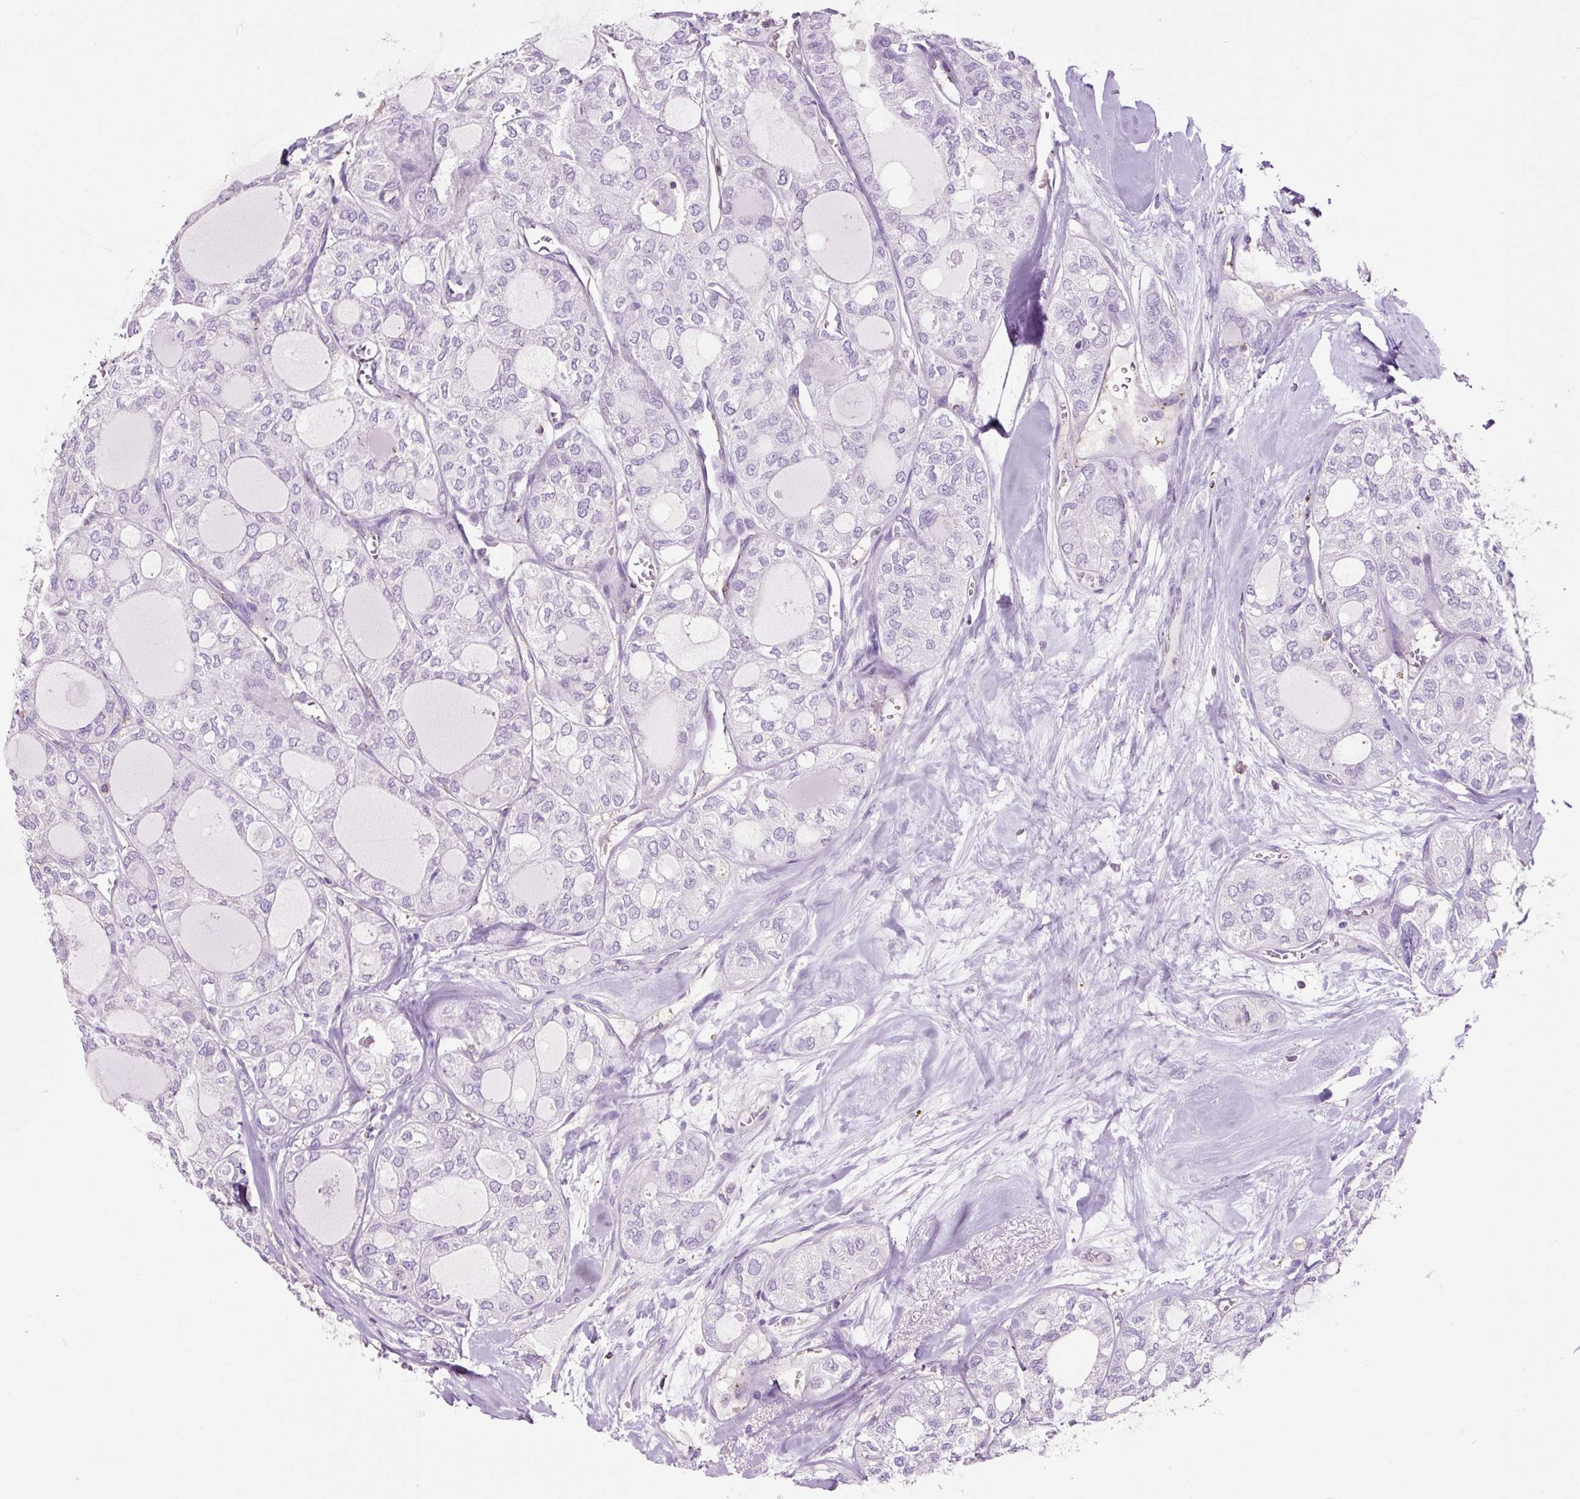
{"staining": {"intensity": "negative", "quantity": "none", "location": "none"}, "tissue": "thyroid cancer", "cell_type": "Tumor cells", "image_type": "cancer", "snomed": [{"axis": "morphology", "description": "Follicular adenoma carcinoma, NOS"}, {"axis": "topography", "description": "Thyroid gland"}], "caption": "Follicular adenoma carcinoma (thyroid) stained for a protein using immunohistochemistry (IHC) exhibits no staining tumor cells.", "gene": "OR10A7", "patient": {"sex": "male", "age": 75}}